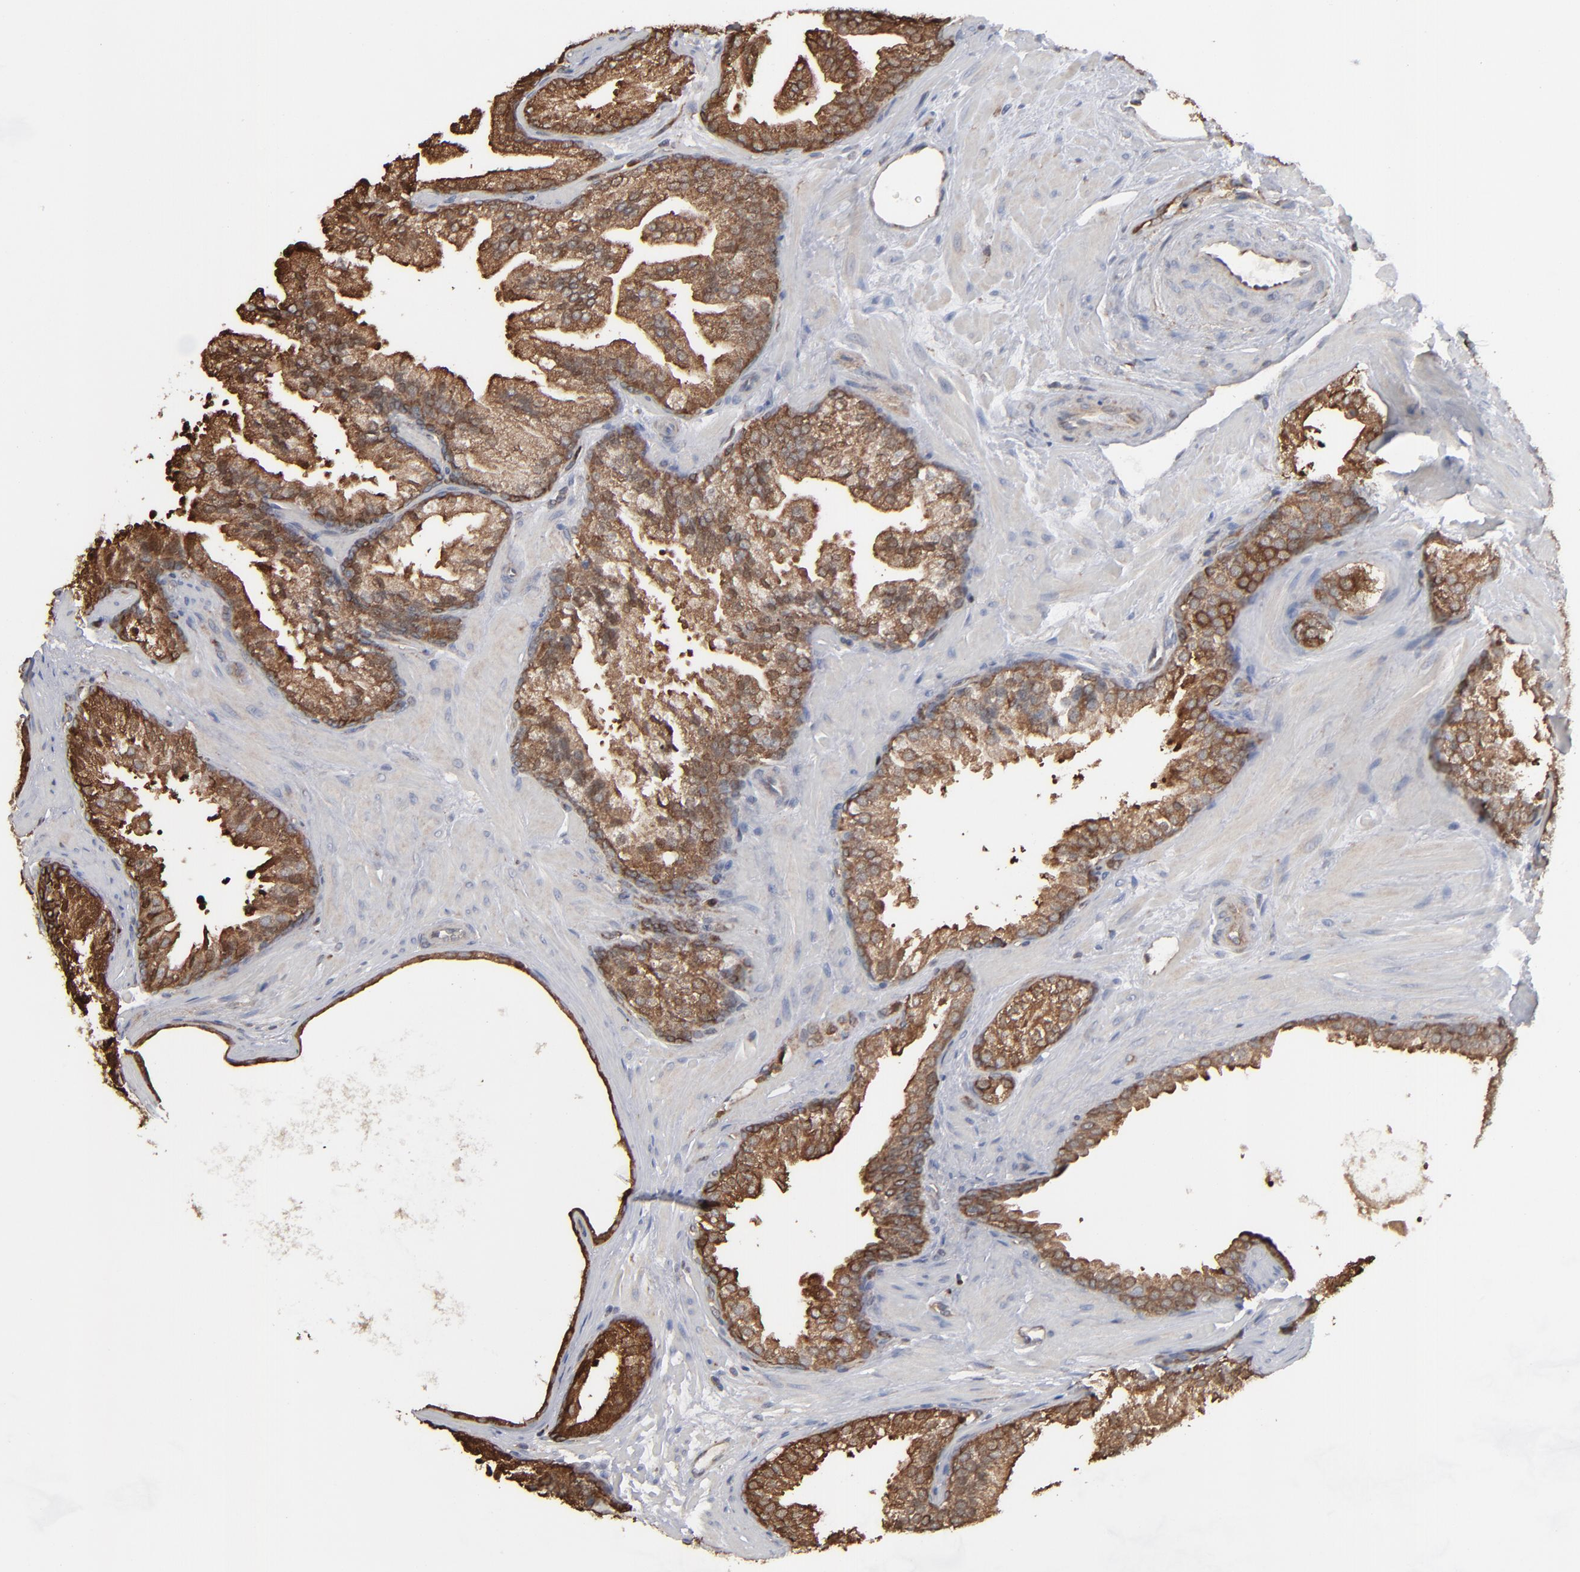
{"staining": {"intensity": "strong", "quantity": ">75%", "location": "cytoplasmic/membranous,nuclear"}, "tissue": "prostate cancer", "cell_type": "Tumor cells", "image_type": "cancer", "snomed": [{"axis": "morphology", "description": "Adenocarcinoma, Low grade"}, {"axis": "topography", "description": "Prostate"}], "caption": "Prostate adenocarcinoma (low-grade) was stained to show a protein in brown. There is high levels of strong cytoplasmic/membranous and nuclear expression in approximately >75% of tumor cells. Nuclei are stained in blue.", "gene": "NME1-NME2", "patient": {"sex": "male", "age": 69}}